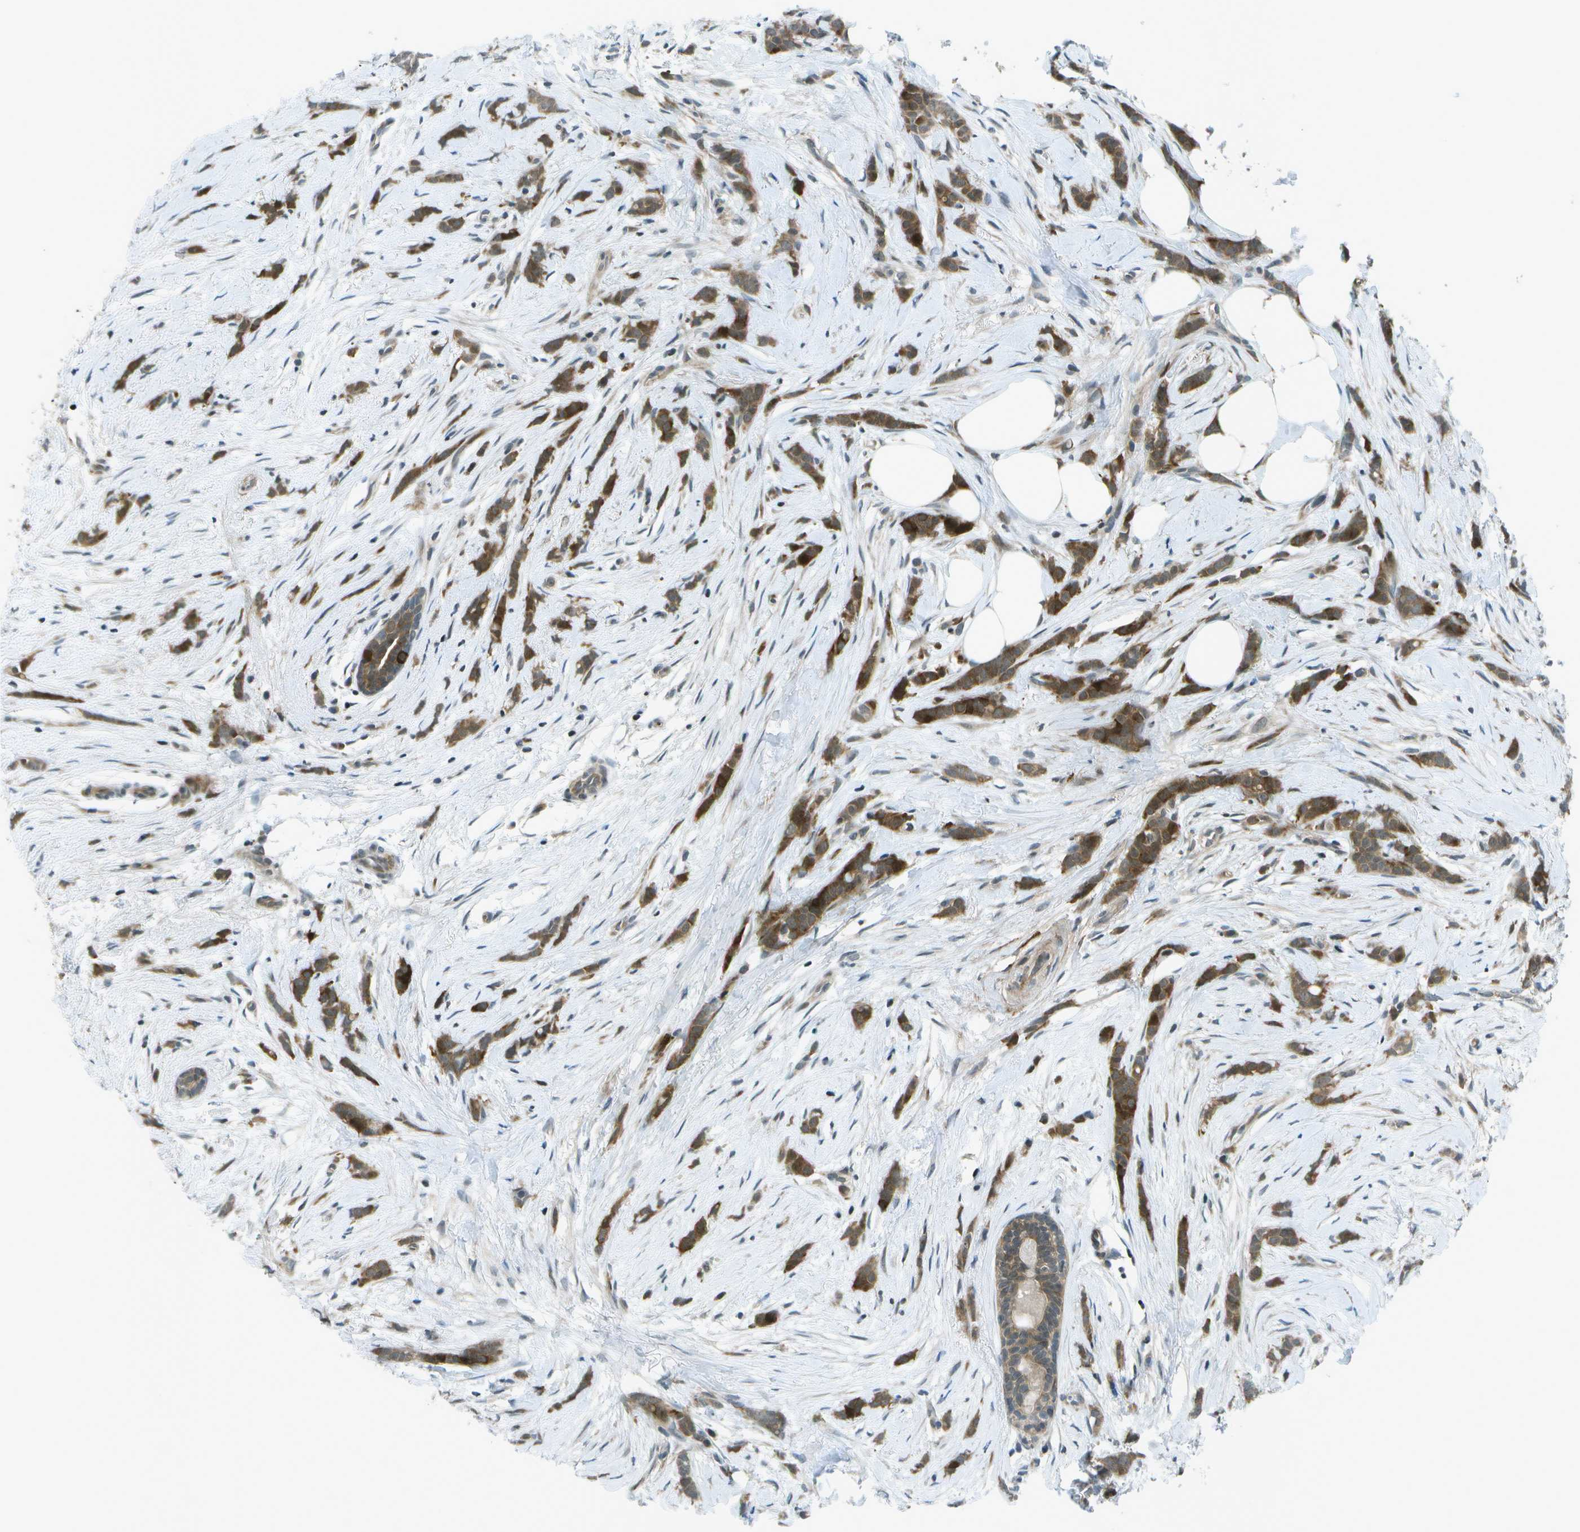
{"staining": {"intensity": "strong", "quantity": ">75%", "location": "cytoplasmic/membranous"}, "tissue": "breast cancer", "cell_type": "Tumor cells", "image_type": "cancer", "snomed": [{"axis": "morphology", "description": "Lobular carcinoma, in situ"}, {"axis": "morphology", "description": "Lobular carcinoma"}, {"axis": "topography", "description": "Breast"}], "caption": "High-power microscopy captured an immunohistochemistry histopathology image of breast cancer, revealing strong cytoplasmic/membranous positivity in approximately >75% of tumor cells. (Stains: DAB (3,3'-diaminobenzidine) in brown, nuclei in blue, Microscopy: brightfield microscopy at high magnification).", "gene": "TMEM19", "patient": {"sex": "female", "age": 41}}